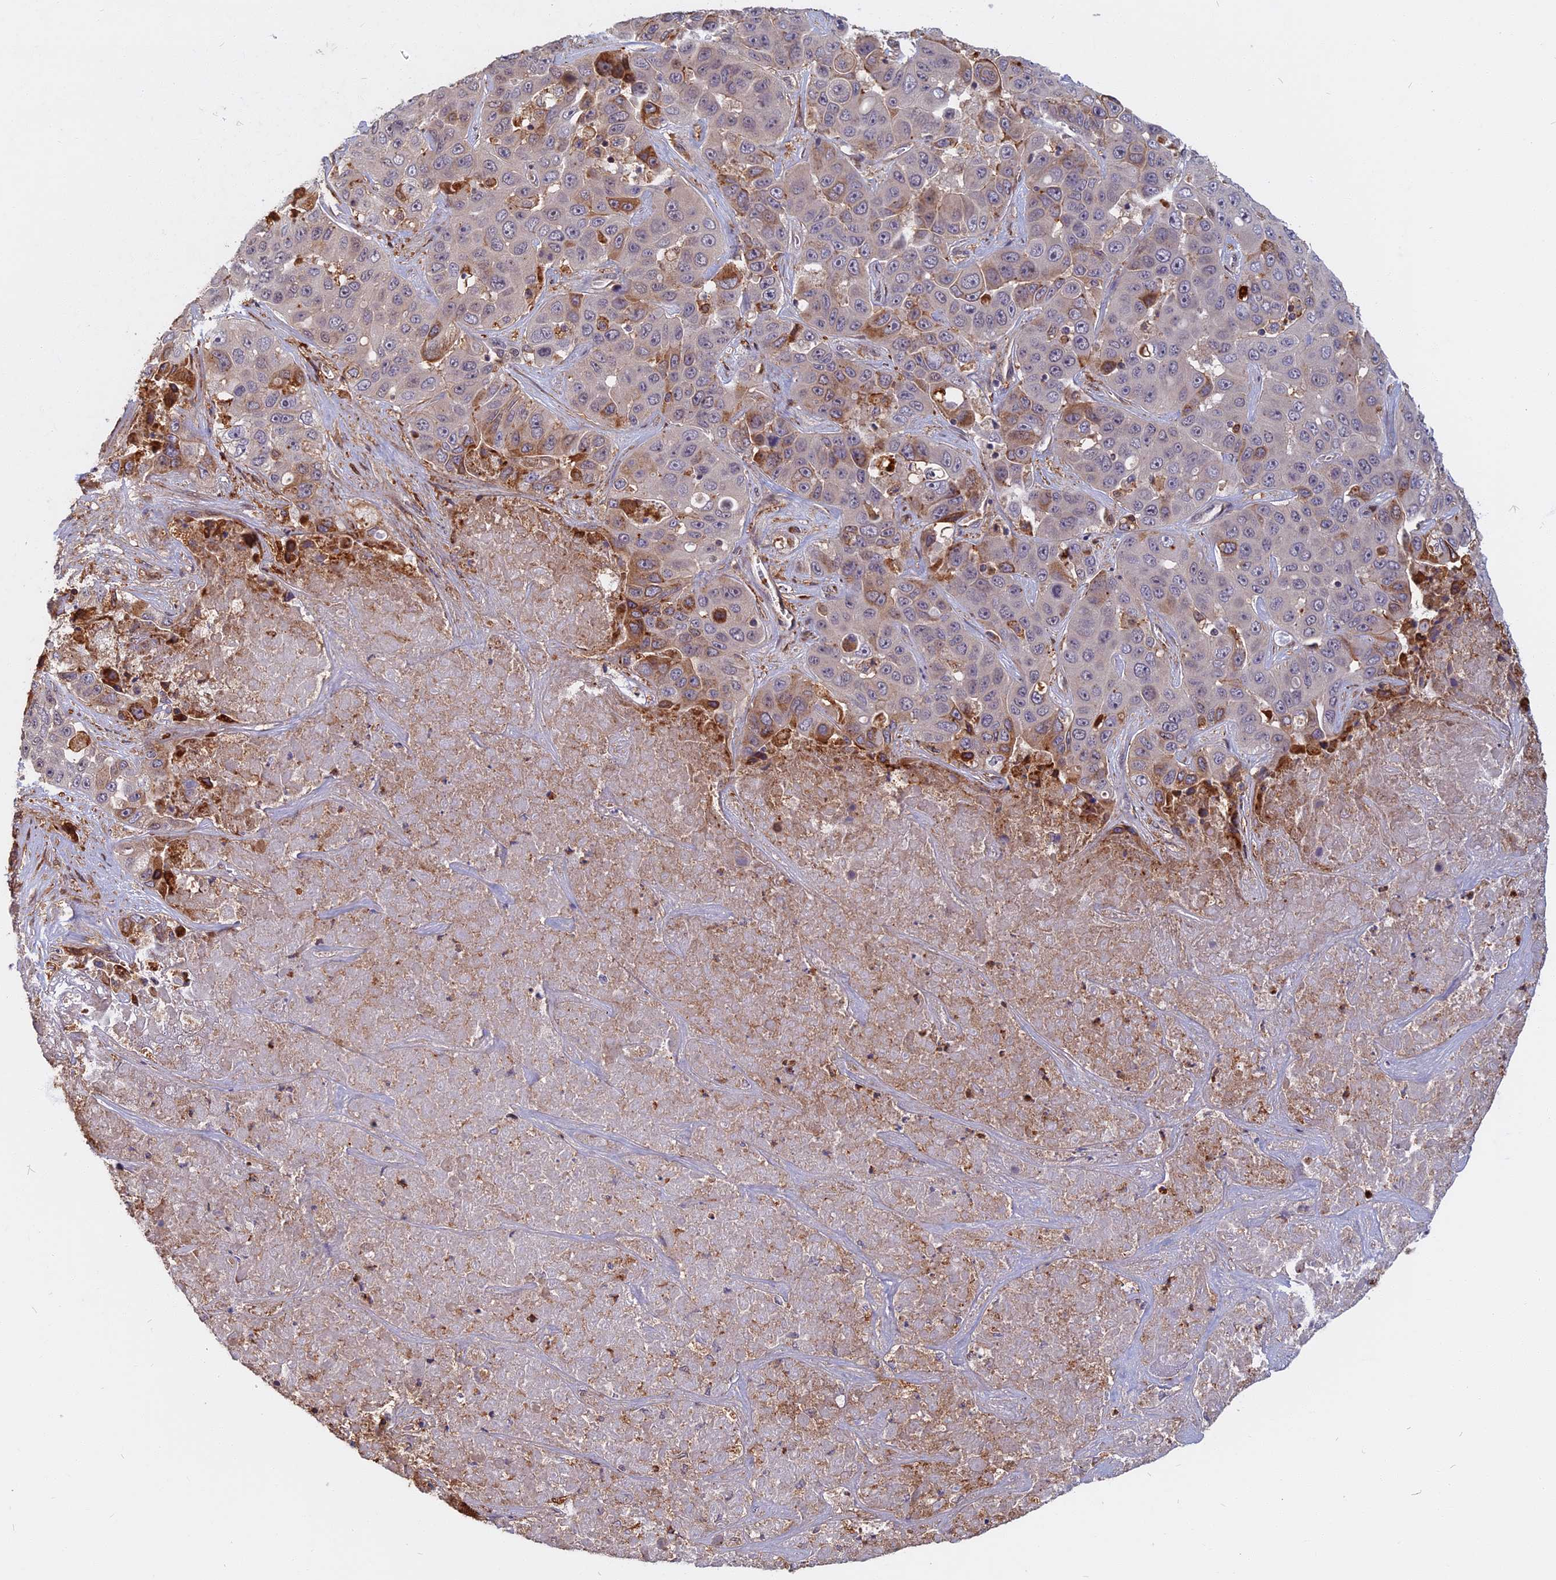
{"staining": {"intensity": "moderate", "quantity": "<25%", "location": "cytoplasmic/membranous"}, "tissue": "liver cancer", "cell_type": "Tumor cells", "image_type": "cancer", "snomed": [{"axis": "morphology", "description": "Cholangiocarcinoma"}, {"axis": "topography", "description": "Liver"}], "caption": "A photomicrograph of human liver cancer stained for a protein shows moderate cytoplasmic/membranous brown staining in tumor cells.", "gene": "SPG11", "patient": {"sex": "female", "age": 52}}